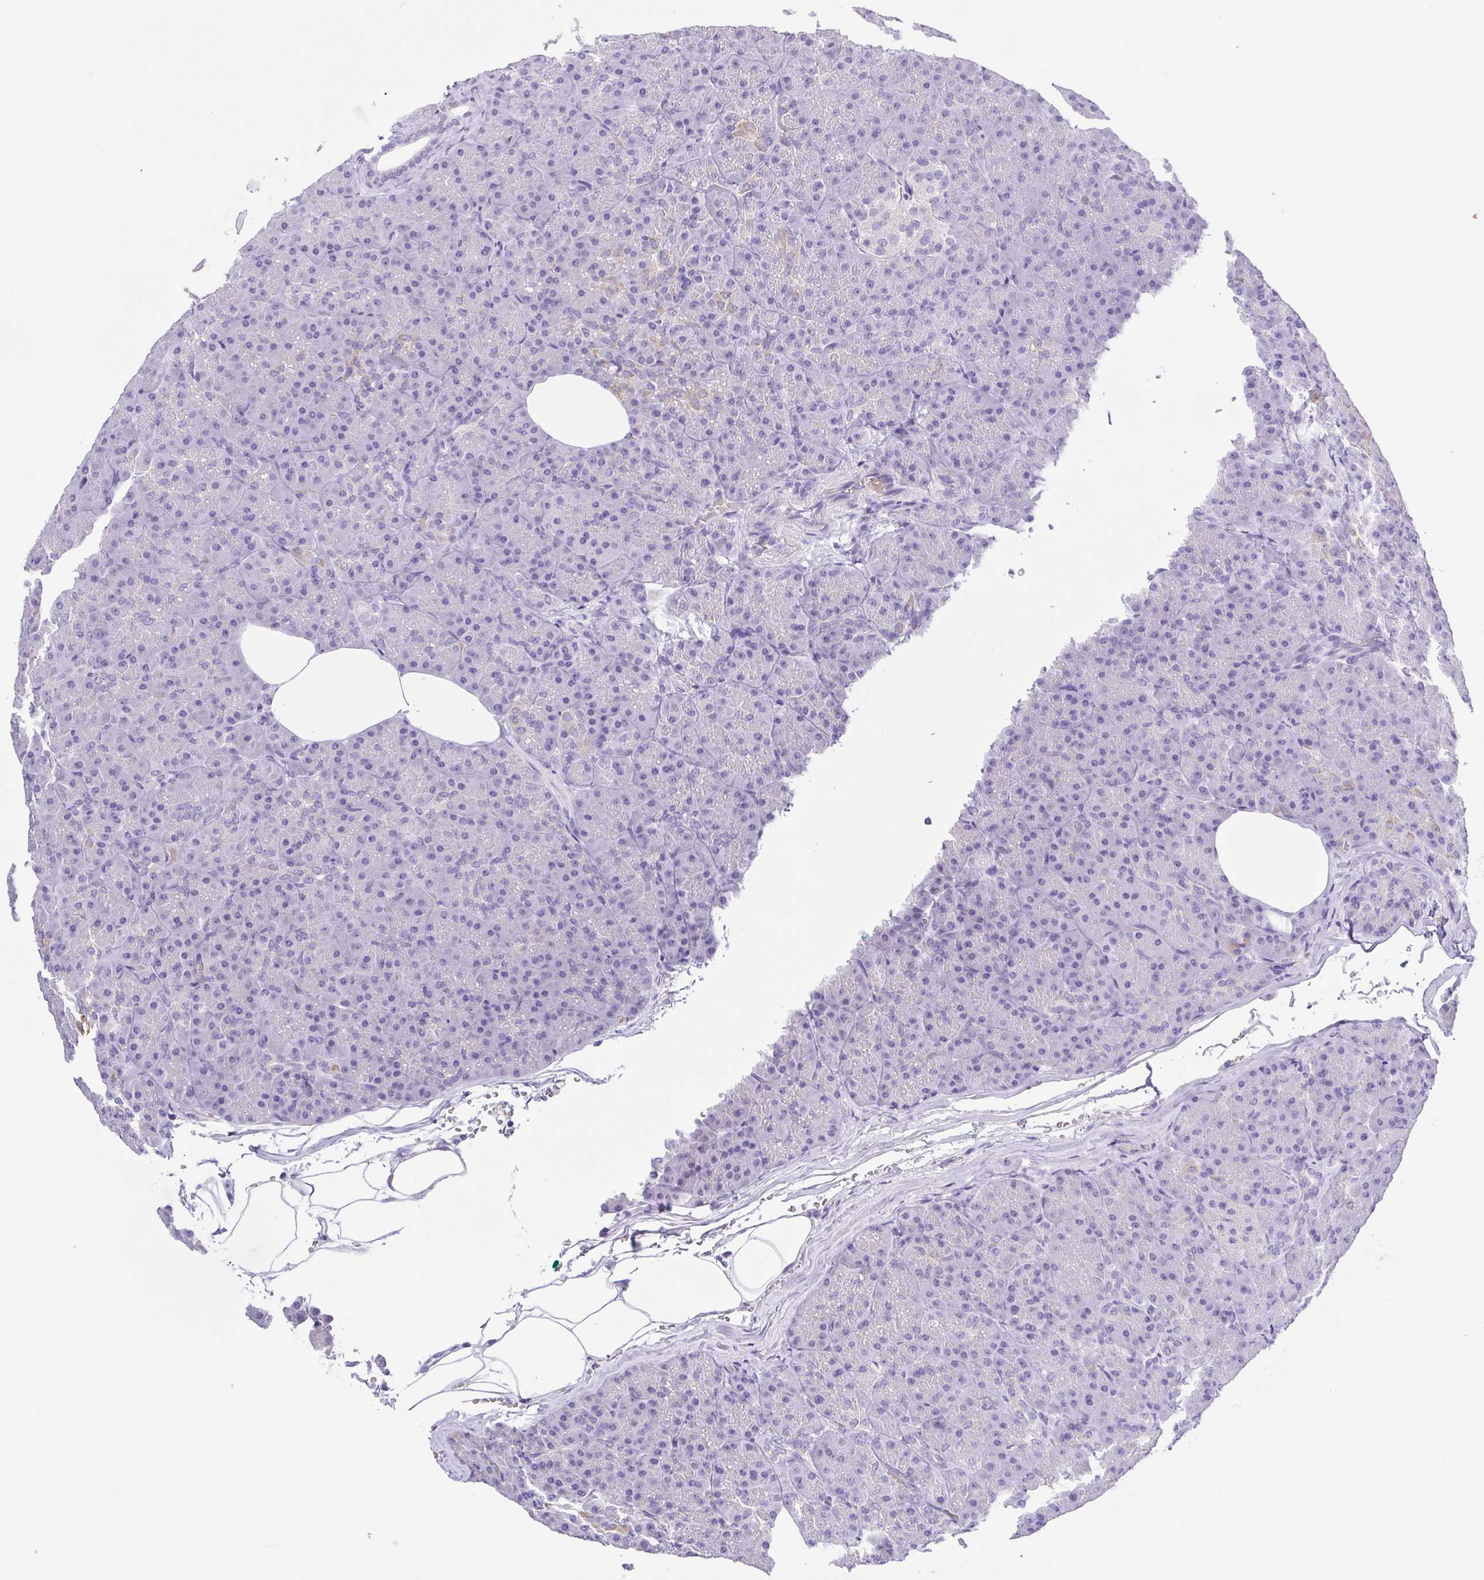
{"staining": {"intensity": "negative", "quantity": "none", "location": "none"}, "tissue": "pancreas", "cell_type": "Exocrine glandular cells", "image_type": "normal", "snomed": [{"axis": "morphology", "description": "Normal tissue, NOS"}, {"axis": "topography", "description": "Pancreas"}], "caption": "DAB (3,3'-diaminobenzidine) immunohistochemical staining of benign human pancreas demonstrates no significant expression in exocrine glandular cells. The staining is performed using DAB brown chromogen with nuclei counter-stained in using hematoxylin.", "gene": "CD72", "patient": {"sex": "male", "age": 57}}